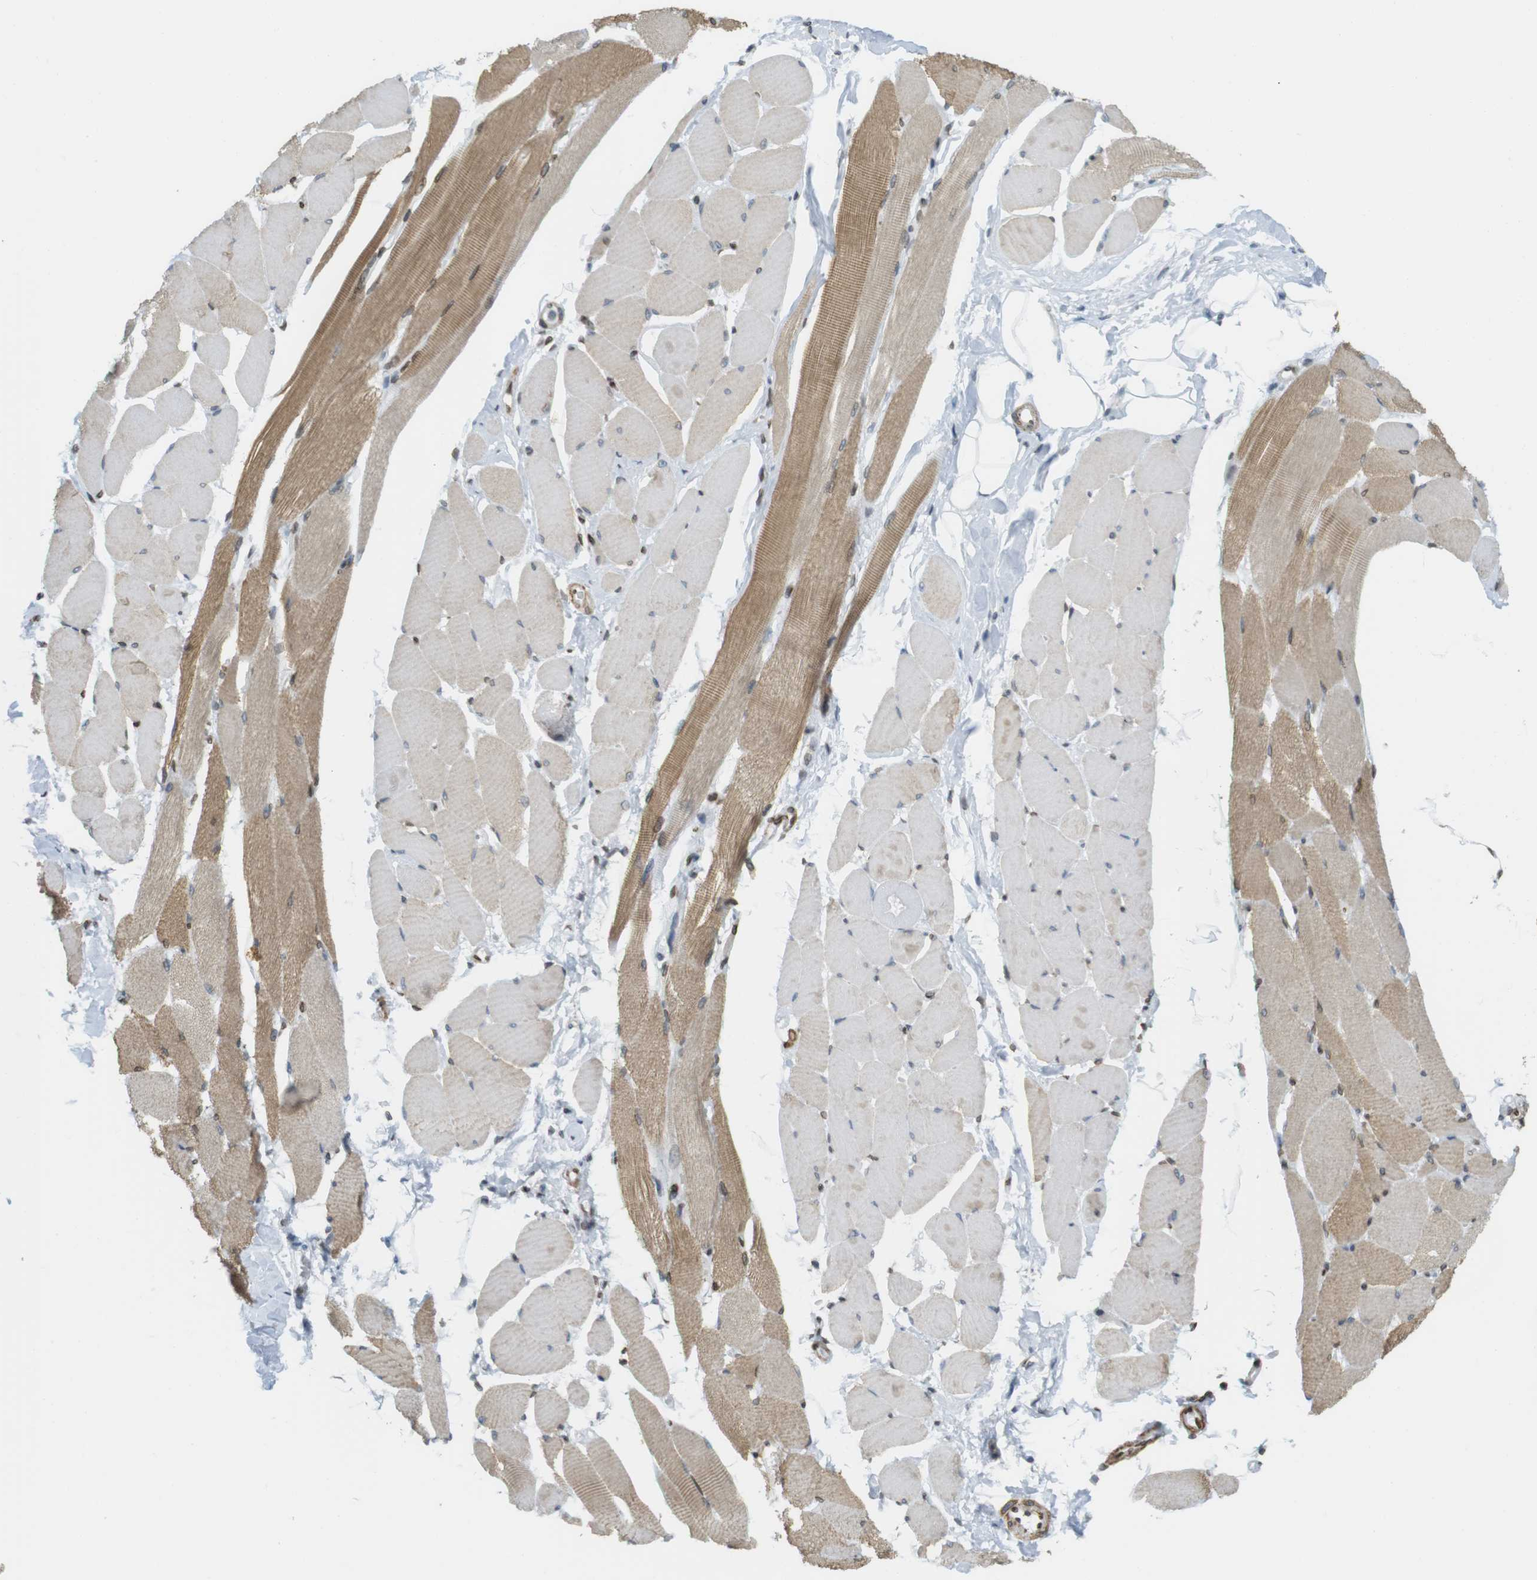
{"staining": {"intensity": "moderate", "quantity": "25%-75%", "location": "cytoplasmic/membranous"}, "tissue": "skeletal muscle", "cell_type": "Myocytes", "image_type": "normal", "snomed": [{"axis": "morphology", "description": "Normal tissue, NOS"}, {"axis": "topography", "description": "Skeletal muscle"}, {"axis": "topography", "description": "Peripheral nerve tissue"}], "caption": "Immunohistochemistry (IHC) photomicrograph of benign skeletal muscle stained for a protein (brown), which displays medium levels of moderate cytoplasmic/membranous staining in approximately 25%-75% of myocytes.", "gene": "ARL6IP6", "patient": {"sex": "female", "age": 84}}